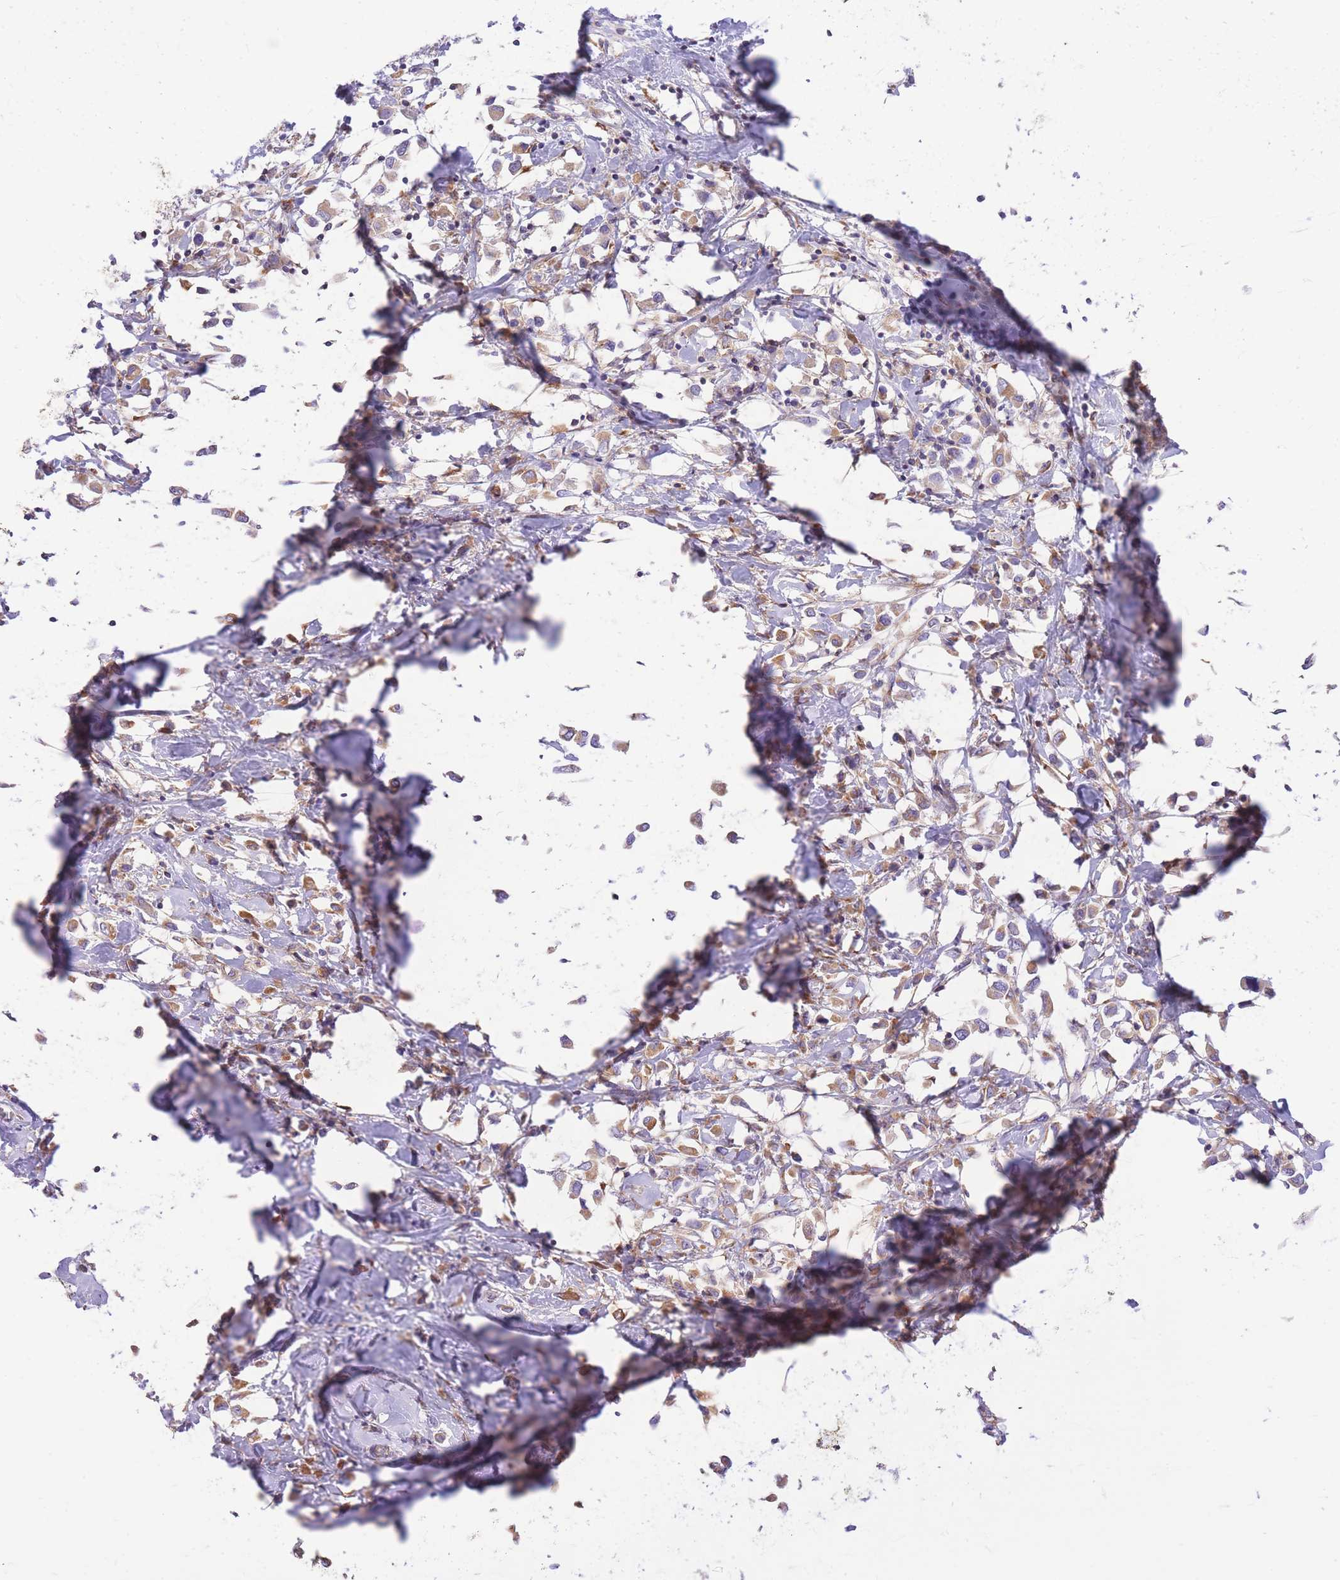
{"staining": {"intensity": "weak", "quantity": ">75%", "location": "cytoplasmic/membranous"}, "tissue": "breast cancer", "cell_type": "Tumor cells", "image_type": "cancer", "snomed": [{"axis": "morphology", "description": "Duct carcinoma"}, {"axis": "topography", "description": "Breast"}], "caption": "Protein staining of breast cancer (infiltrating ductal carcinoma) tissue reveals weak cytoplasmic/membranous staining in approximately >75% of tumor cells. (Stains: DAB in brown, nuclei in blue, Microscopy: brightfield microscopy at high magnification).", "gene": "GBP7", "patient": {"sex": "female", "age": 61}}